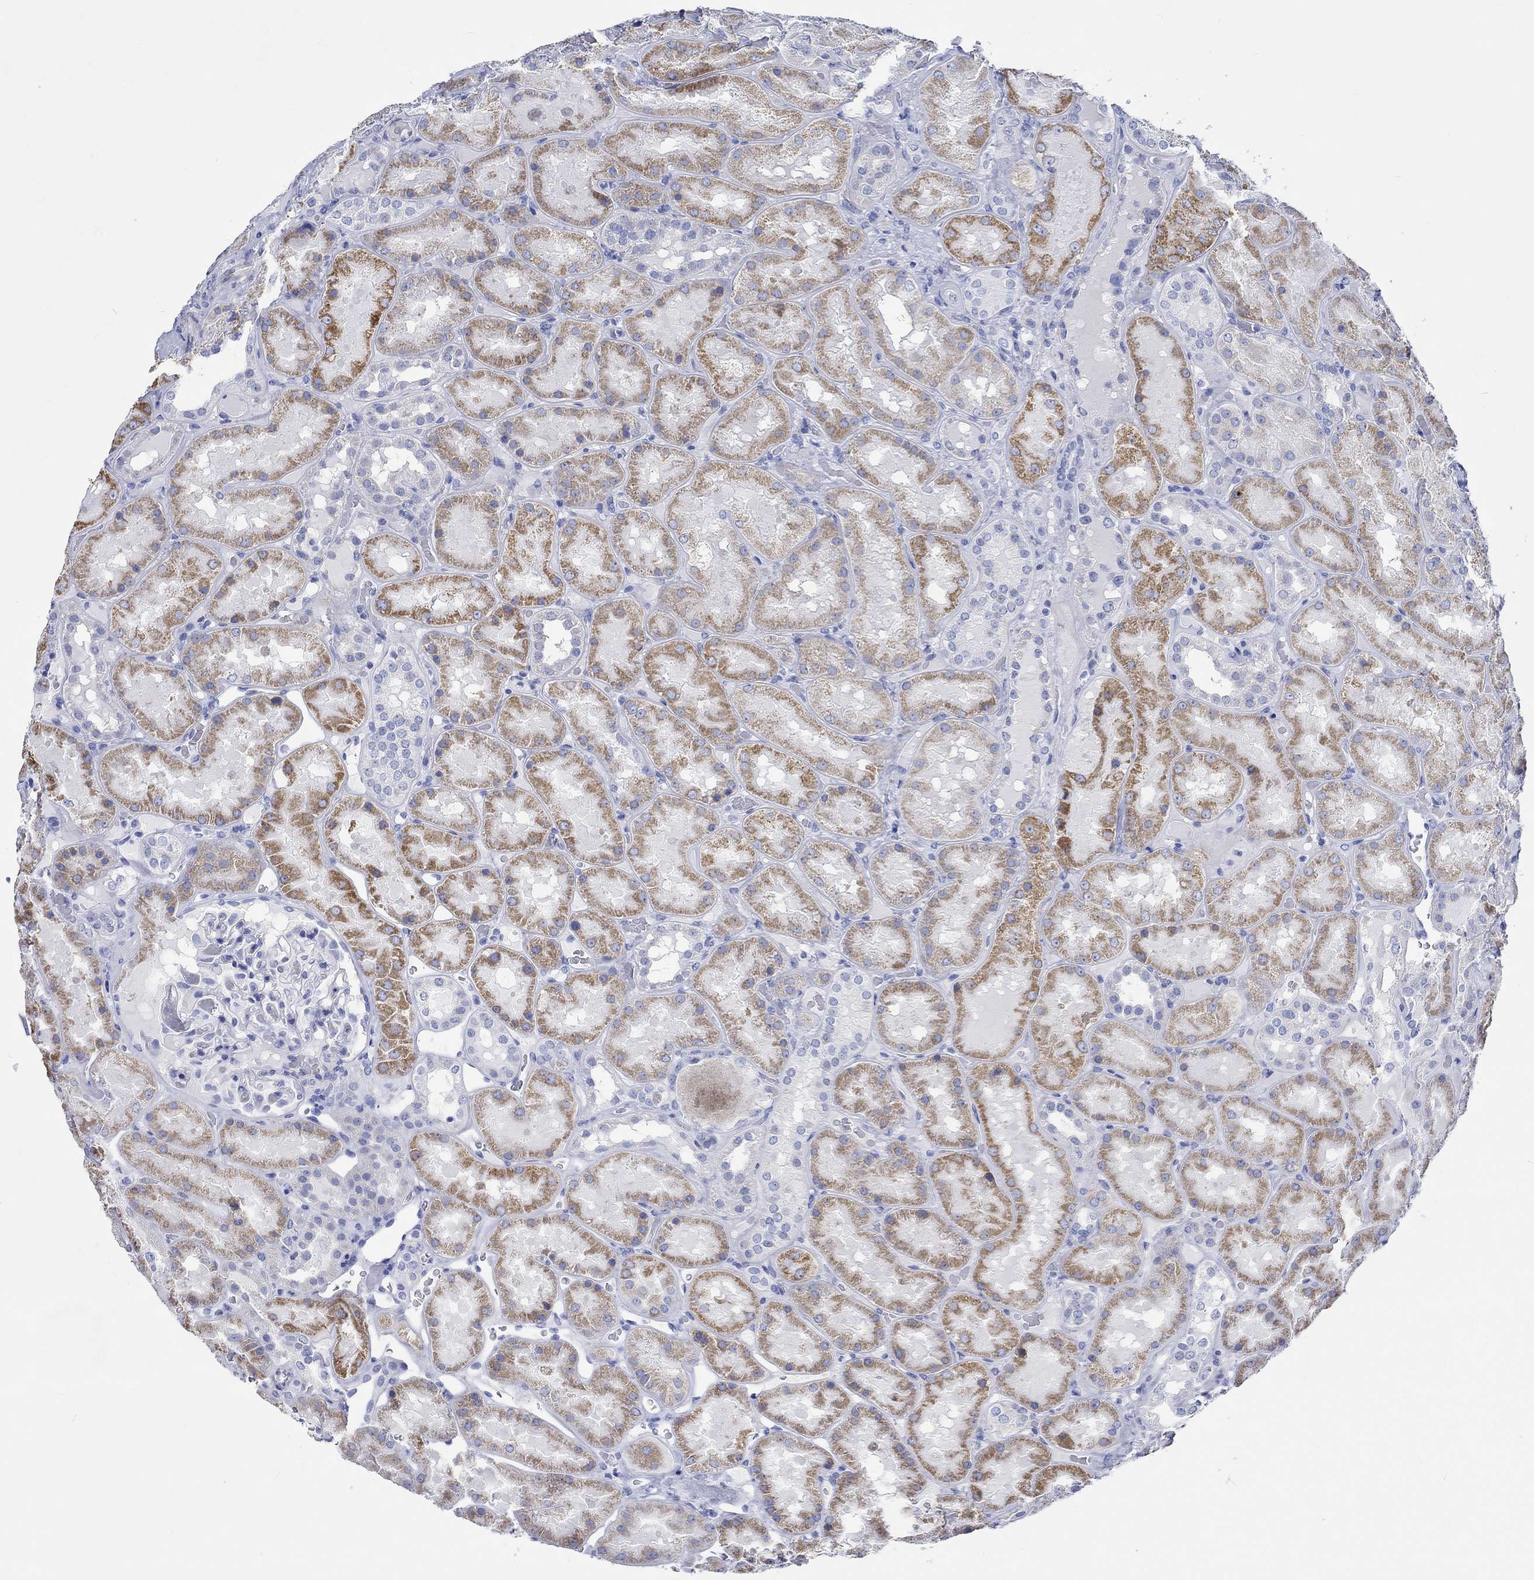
{"staining": {"intensity": "negative", "quantity": "none", "location": "none"}, "tissue": "kidney", "cell_type": "Cells in glomeruli", "image_type": "normal", "snomed": [{"axis": "morphology", "description": "Normal tissue, NOS"}, {"axis": "topography", "description": "Kidney"}], "caption": "IHC image of benign kidney: kidney stained with DAB (3,3'-diaminobenzidine) exhibits no significant protein expression in cells in glomeruli. The staining is performed using DAB brown chromogen with nuclei counter-stained in using hematoxylin.", "gene": "CPLX1", "patient": {"sex": "male", "age": 73}}